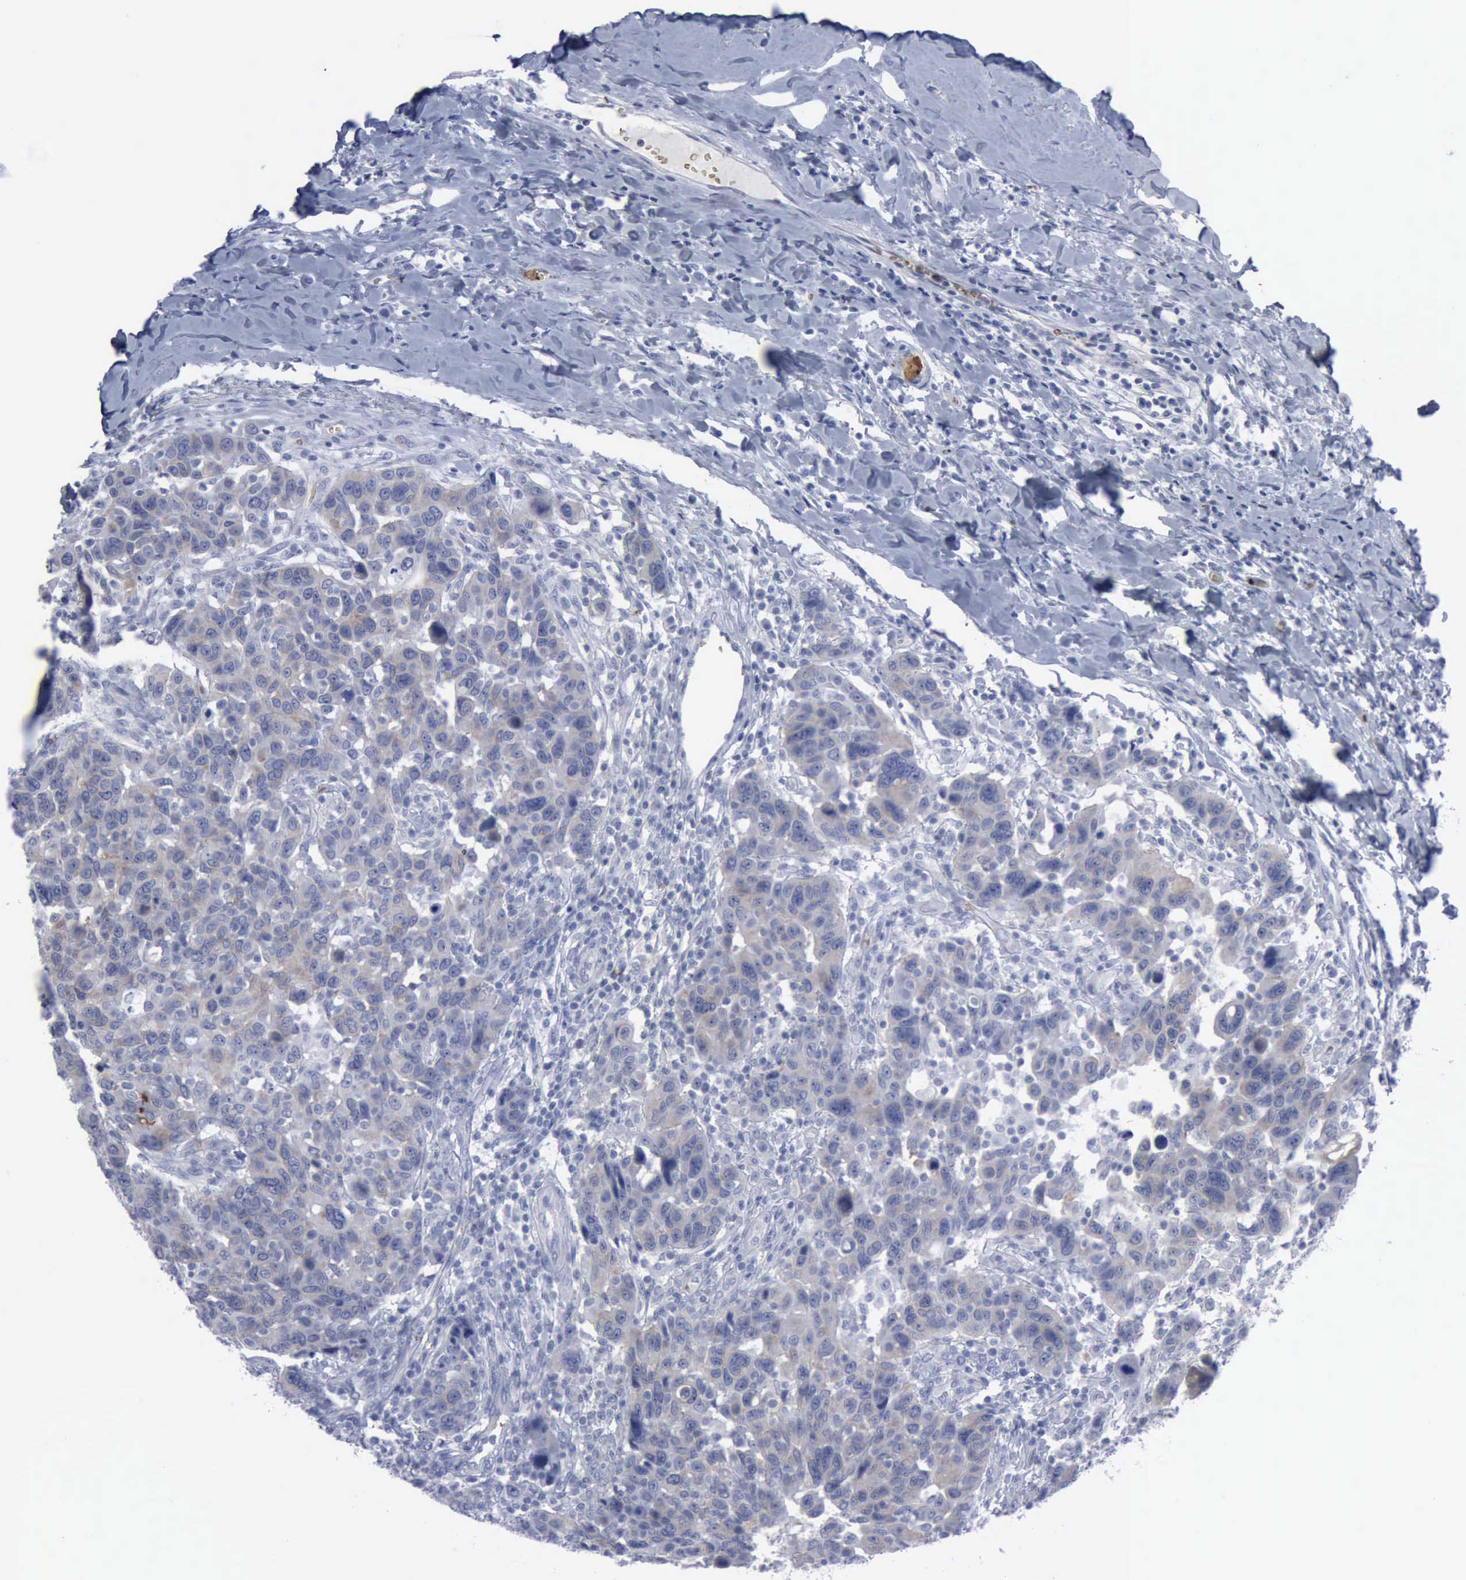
{"staining": {"intensity": "weak", "quantity": "25%-75%", "location": "cytoplasmic/membranous"}, "tissue": "breast cancer", "cell_type": "Tumor cells", "image_type": "cancer", "snomed": [{"axis": "morphology", "description": "Duct carcinoma"}, {"axis": "topography", "description": "Breast"}], "caption": "IHC of breast invasive ductal carcinoma shows low levels of weak cytoplasmic/membranous expression in approximately 25%-75% of tumor cells.", "gene": "TGFB1", "patient": {"sex": "female", "age": 37}}